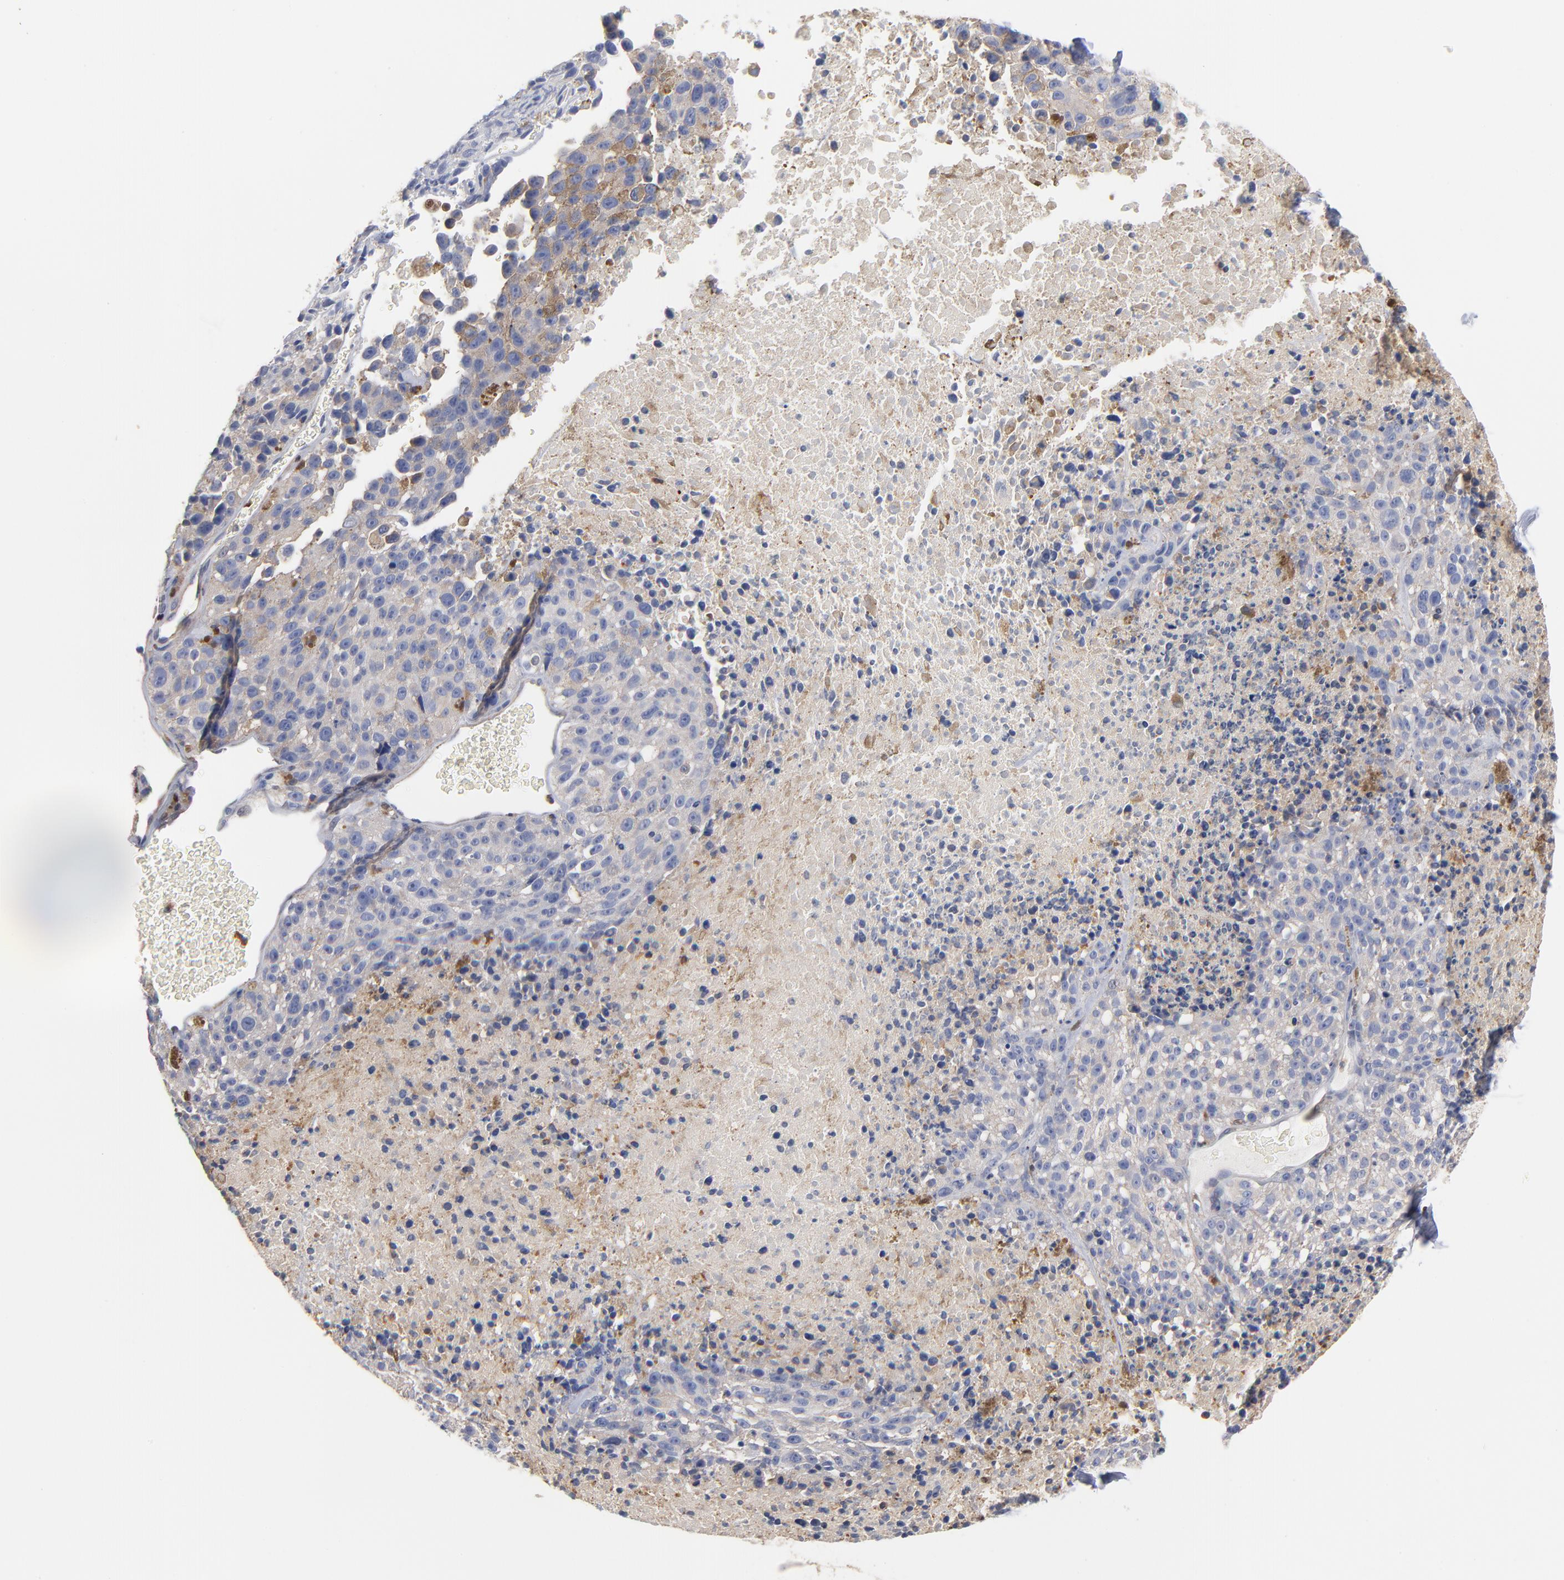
{"staining": {"intensity": "negative", "quantity": "none", "location": "none"}, "tissue": "melanoma", "cell_type": "Tumor cells", "image_type": "cancer", "snomed": [{"axis": "morphology", "description": "Malignant melanoma, Metastatic site"}, {"axis": "topography", "description": "Cerebral cortex"}], "caption": "There is no significant positivity in tumor cells of malignant melanoma (metastatic site).", "gene": "ARHGEF6", "patient": {"sex": "female", "age": 52}}